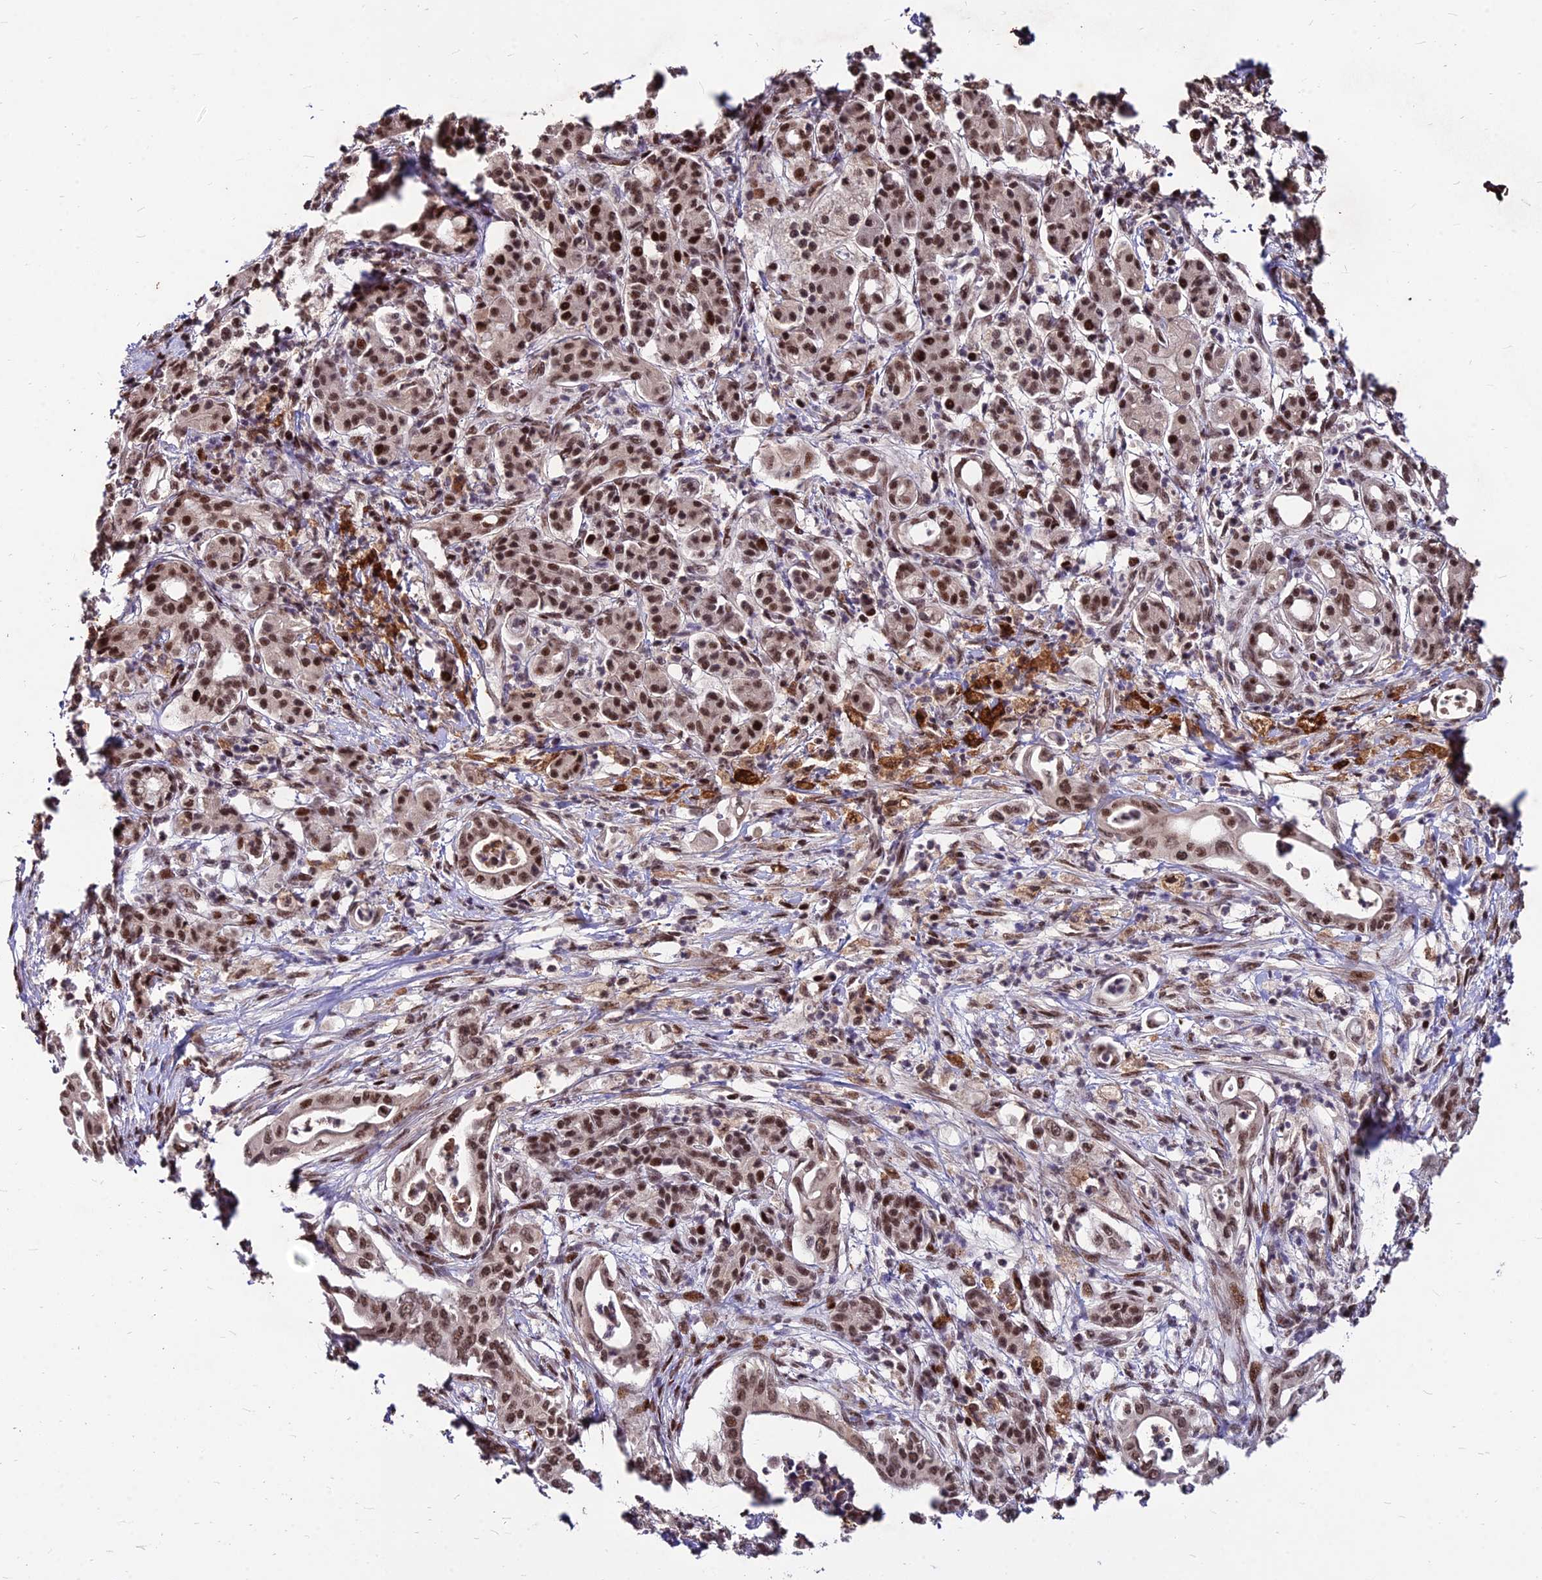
{"staining": {"intensity": "moderate", "quantity": ">75%", "location": "nuclear"}, "tissue": "pancreatic cancer", "cell_type": "Tumor cells", "image_type": "cancer", "snomed": [{"axis": "morphology", "description": "Adenocarcinoma, NOS"}, {"axis": "topography", "description": "Pancreas"}], "caption": "Immunohistochemistry (IHC) of human pancreatic cancer (adenocarcinoma) demonstrates medium levels of moderate nuclear staining in about >75% of tumor cells. Nuclei are stained in blue.", "gene": "ZBED4", "patient": {"sex": "female", "age": 77}}